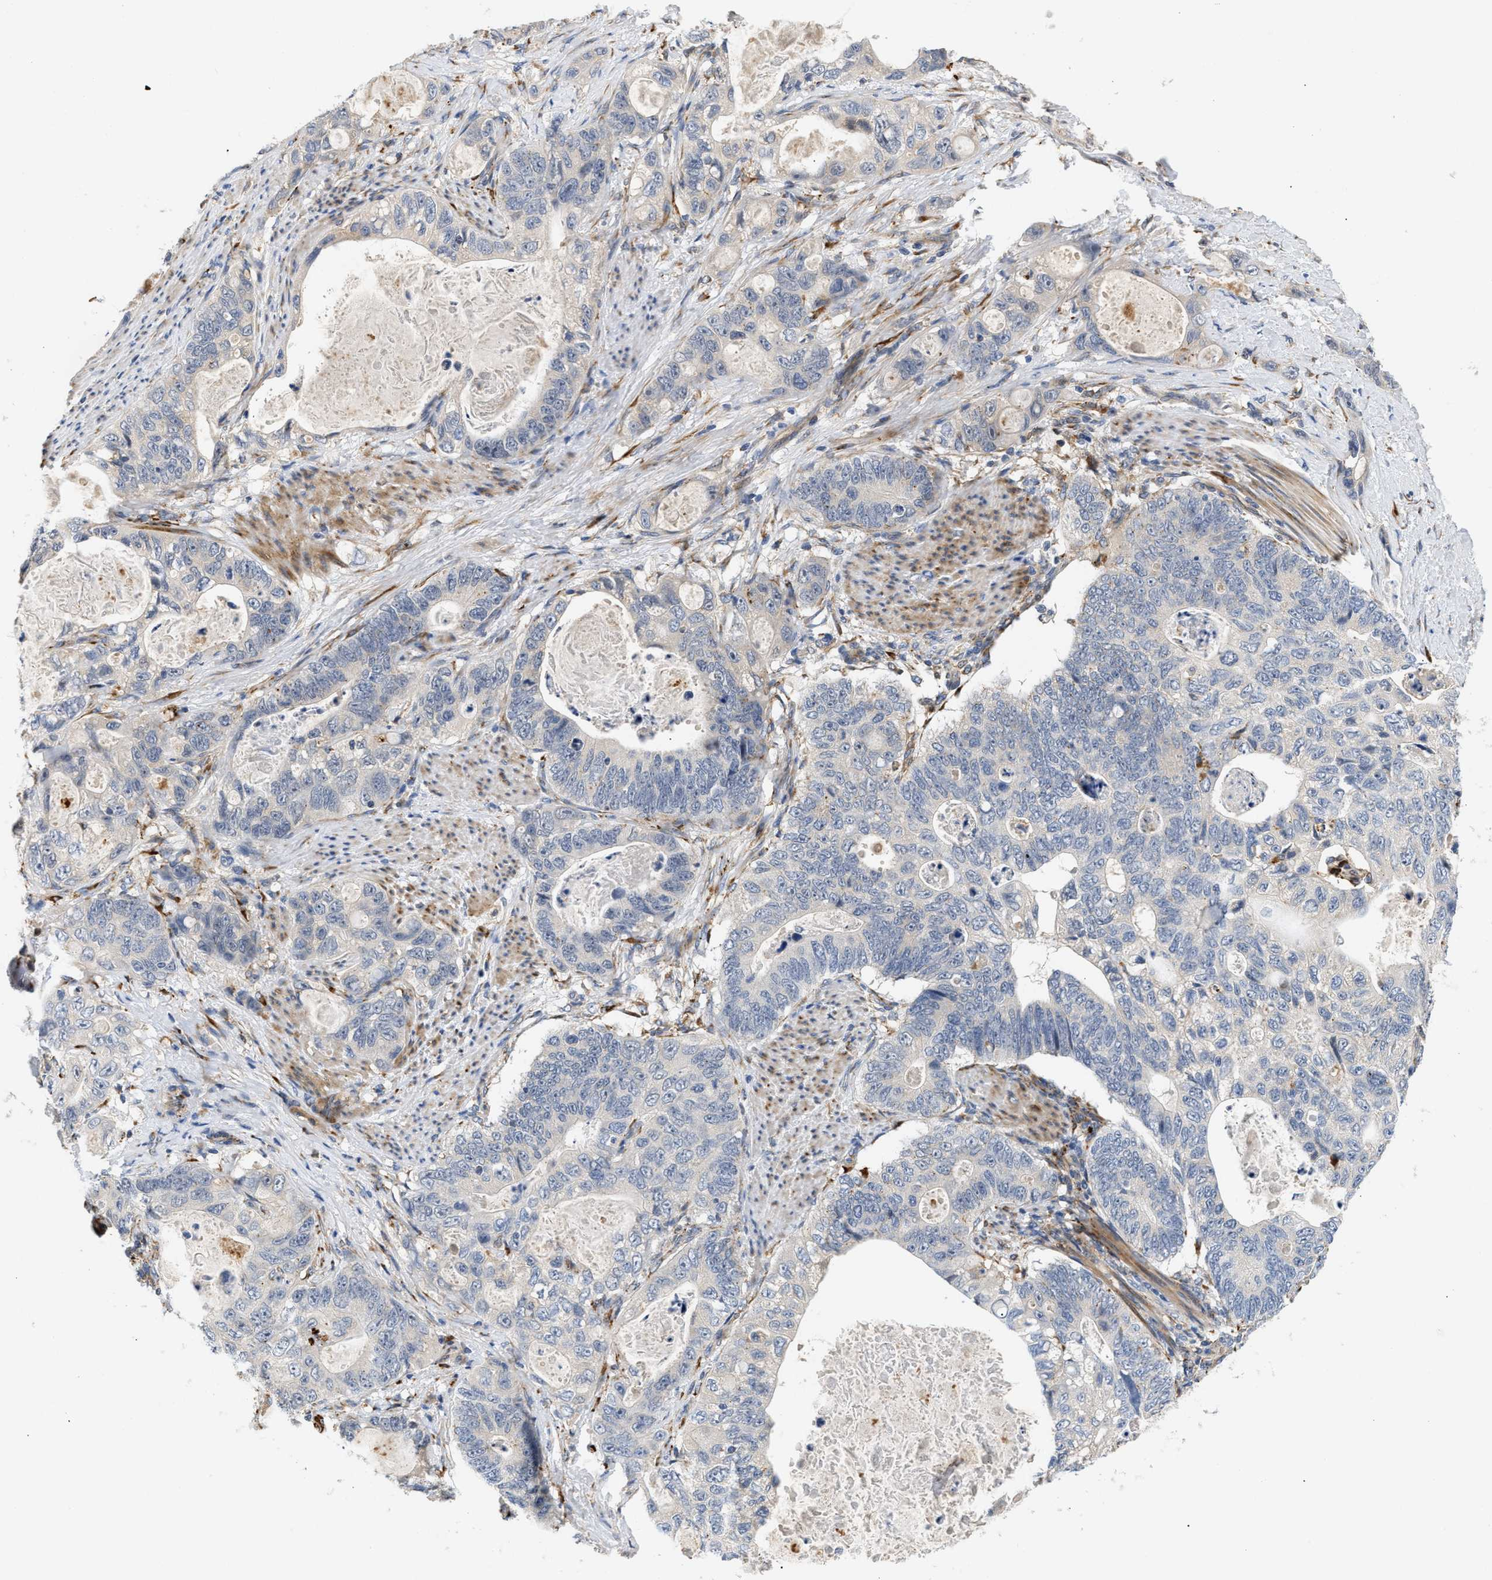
{"staining": {"intensity": "negative", "quantity": "none", "location": "none"}, "tissue": "stomach cancer", "cell_type": "Tumor cells", "image_type": "cancer", "snomed": [{"axis": "morphology", "description": "Normal tissue, NOS"}, {"axis": "morphology", "description": "Adenocarcinoma, NOS"}, {"axis": "topography", "description": "Stomach"}], "caption": "Human adenocarcinoma (stomach) stained for a protein using IHC demonstrates no positivity in tumor cells.", "gene": "PPM1L", "patient": {"sex": "female", "age": 89}}